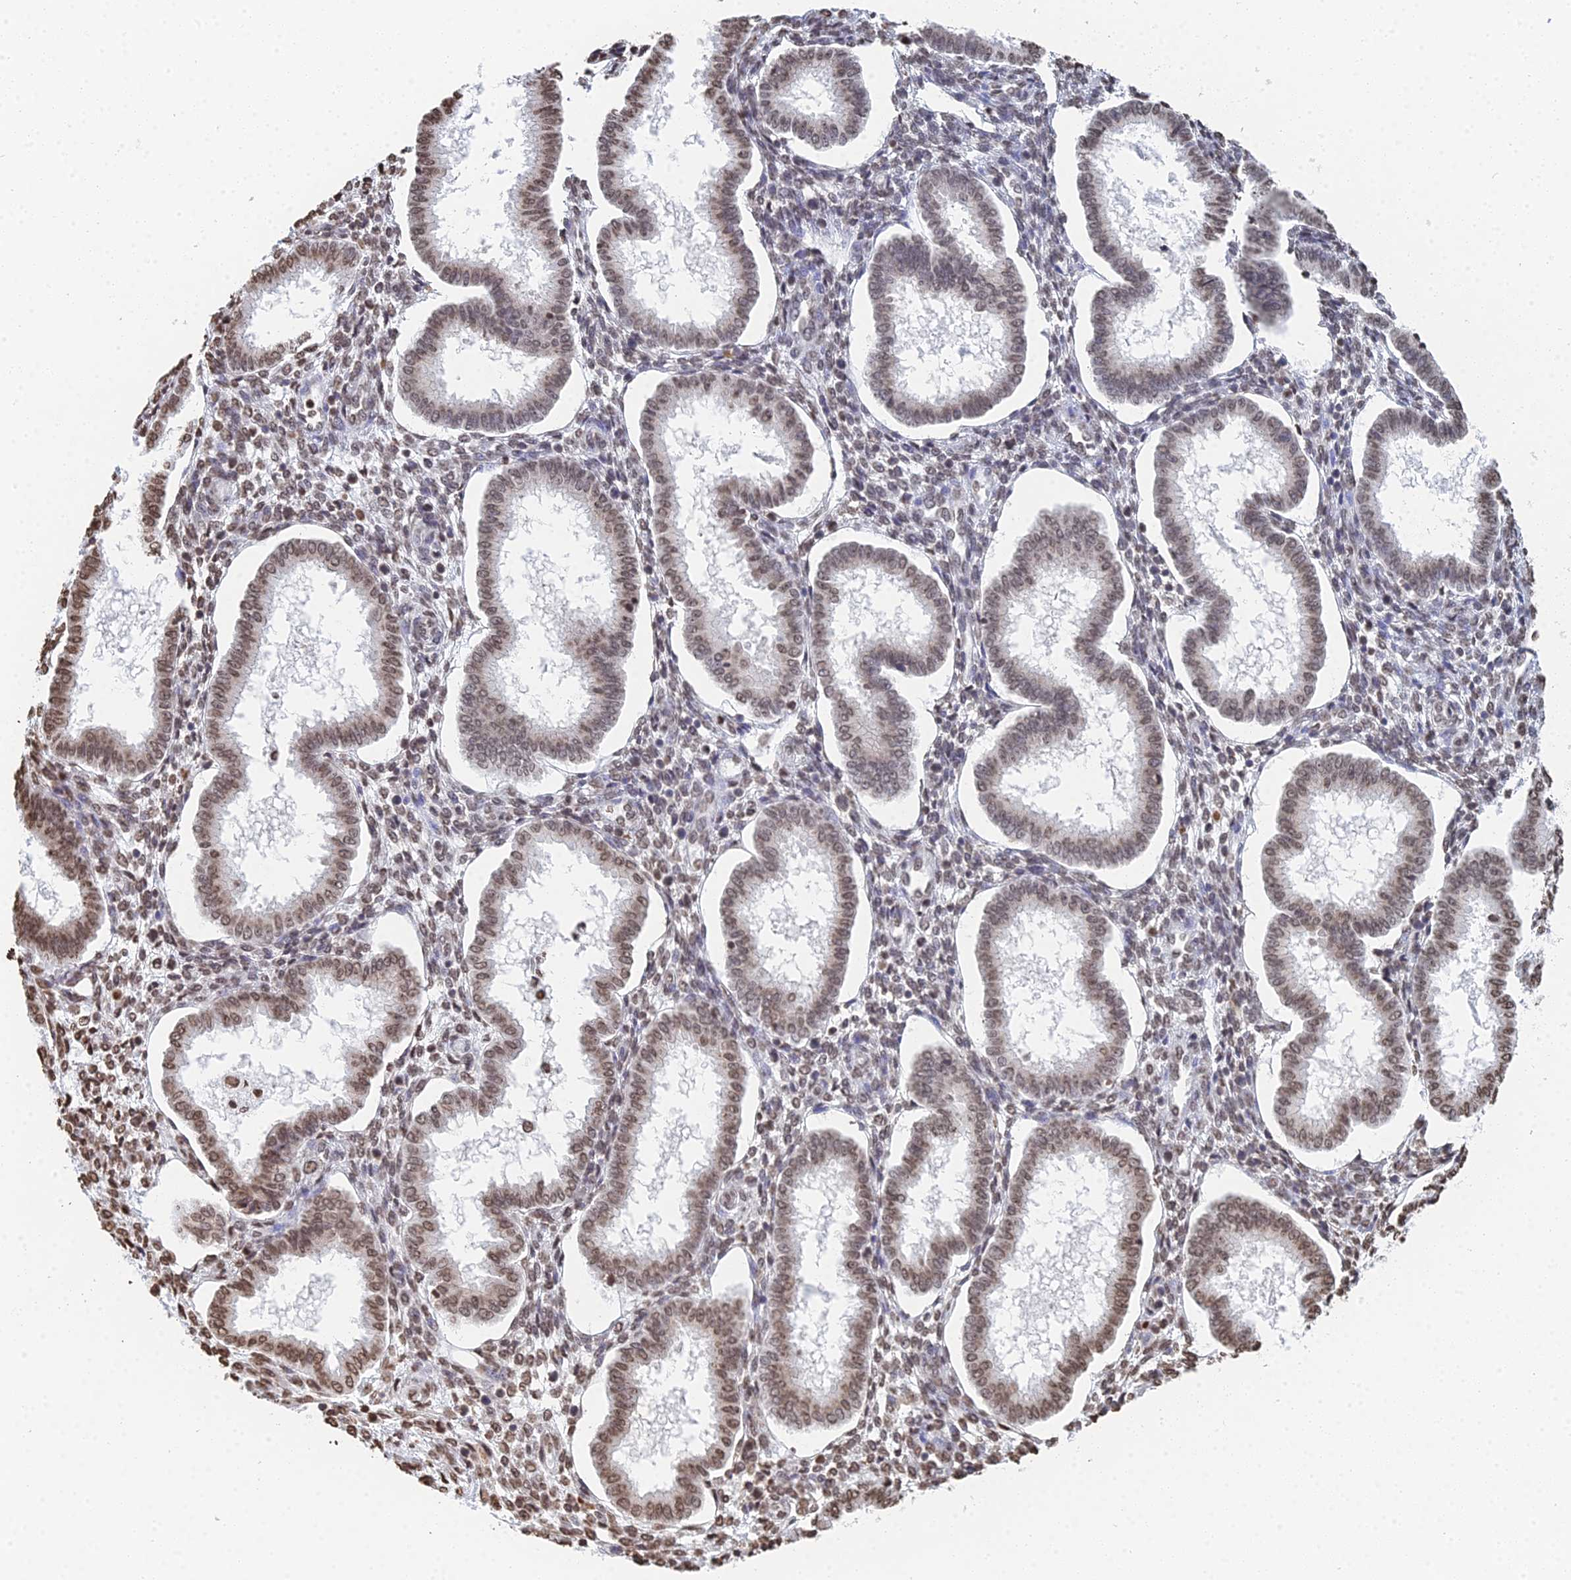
{"staining": {"intensity": "weak", "quantity": "25%-75%", "location": "nuclear"}, "tissue": "endometrium", "cell_type": "Cells in endometrial stroma", "image_type": "normal", "snomed": [{"axis": "morphology", "description": "Normal tissue, NOS"}, {"axis": "topography", "description": "Endometrium"}], "caption": "Immunohistochemical staining of normal human endometrium displays low levels of weak nuclear staining in approximately 25%-75% of cells in endometrial stroma. (DAB = brown stain, brightfield microscopy at high magnification).", "gene": "GBP3", "patient": {"sex": "female", "age": 24}}